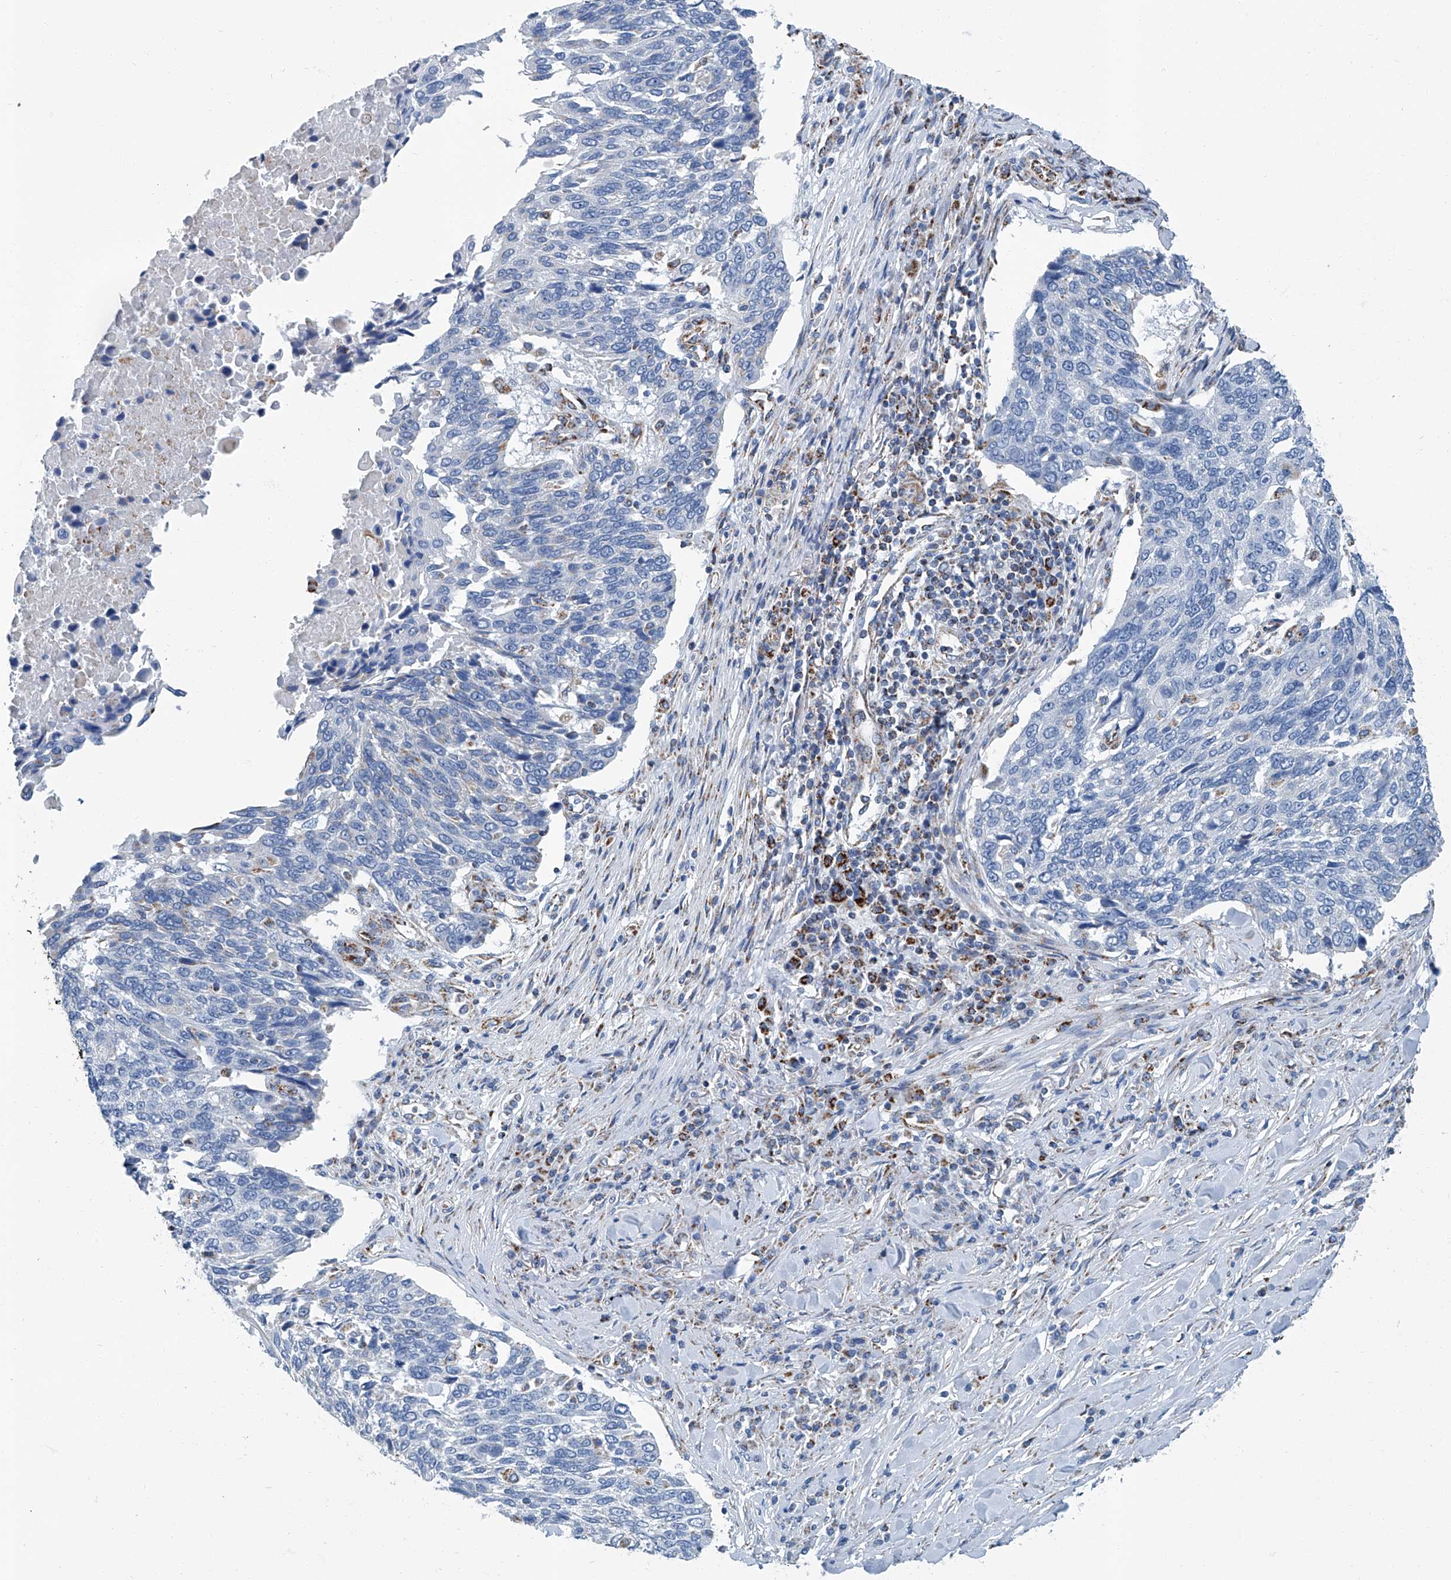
{"staining": {"intensity": "negative", "quantity": "none", "location": "none"}, "tissue": "lung cancer", "cell_type": "Tumor cells", "image_type": "cancer", "snomed": [{"axis": "morphology", "description": "Squamous cell carcinoma, NOS"}, {"axis": "topography", "description": "Lung"}], "caption": "Squamous cell carcinoma (lung) was stained to show a protein in brown. There is no significant staining in tumor cells. (IHC, brightfield microscopy, high magnification).", "gene": "MT-ND1", "patient": {"sex": "male", "age": 66}}